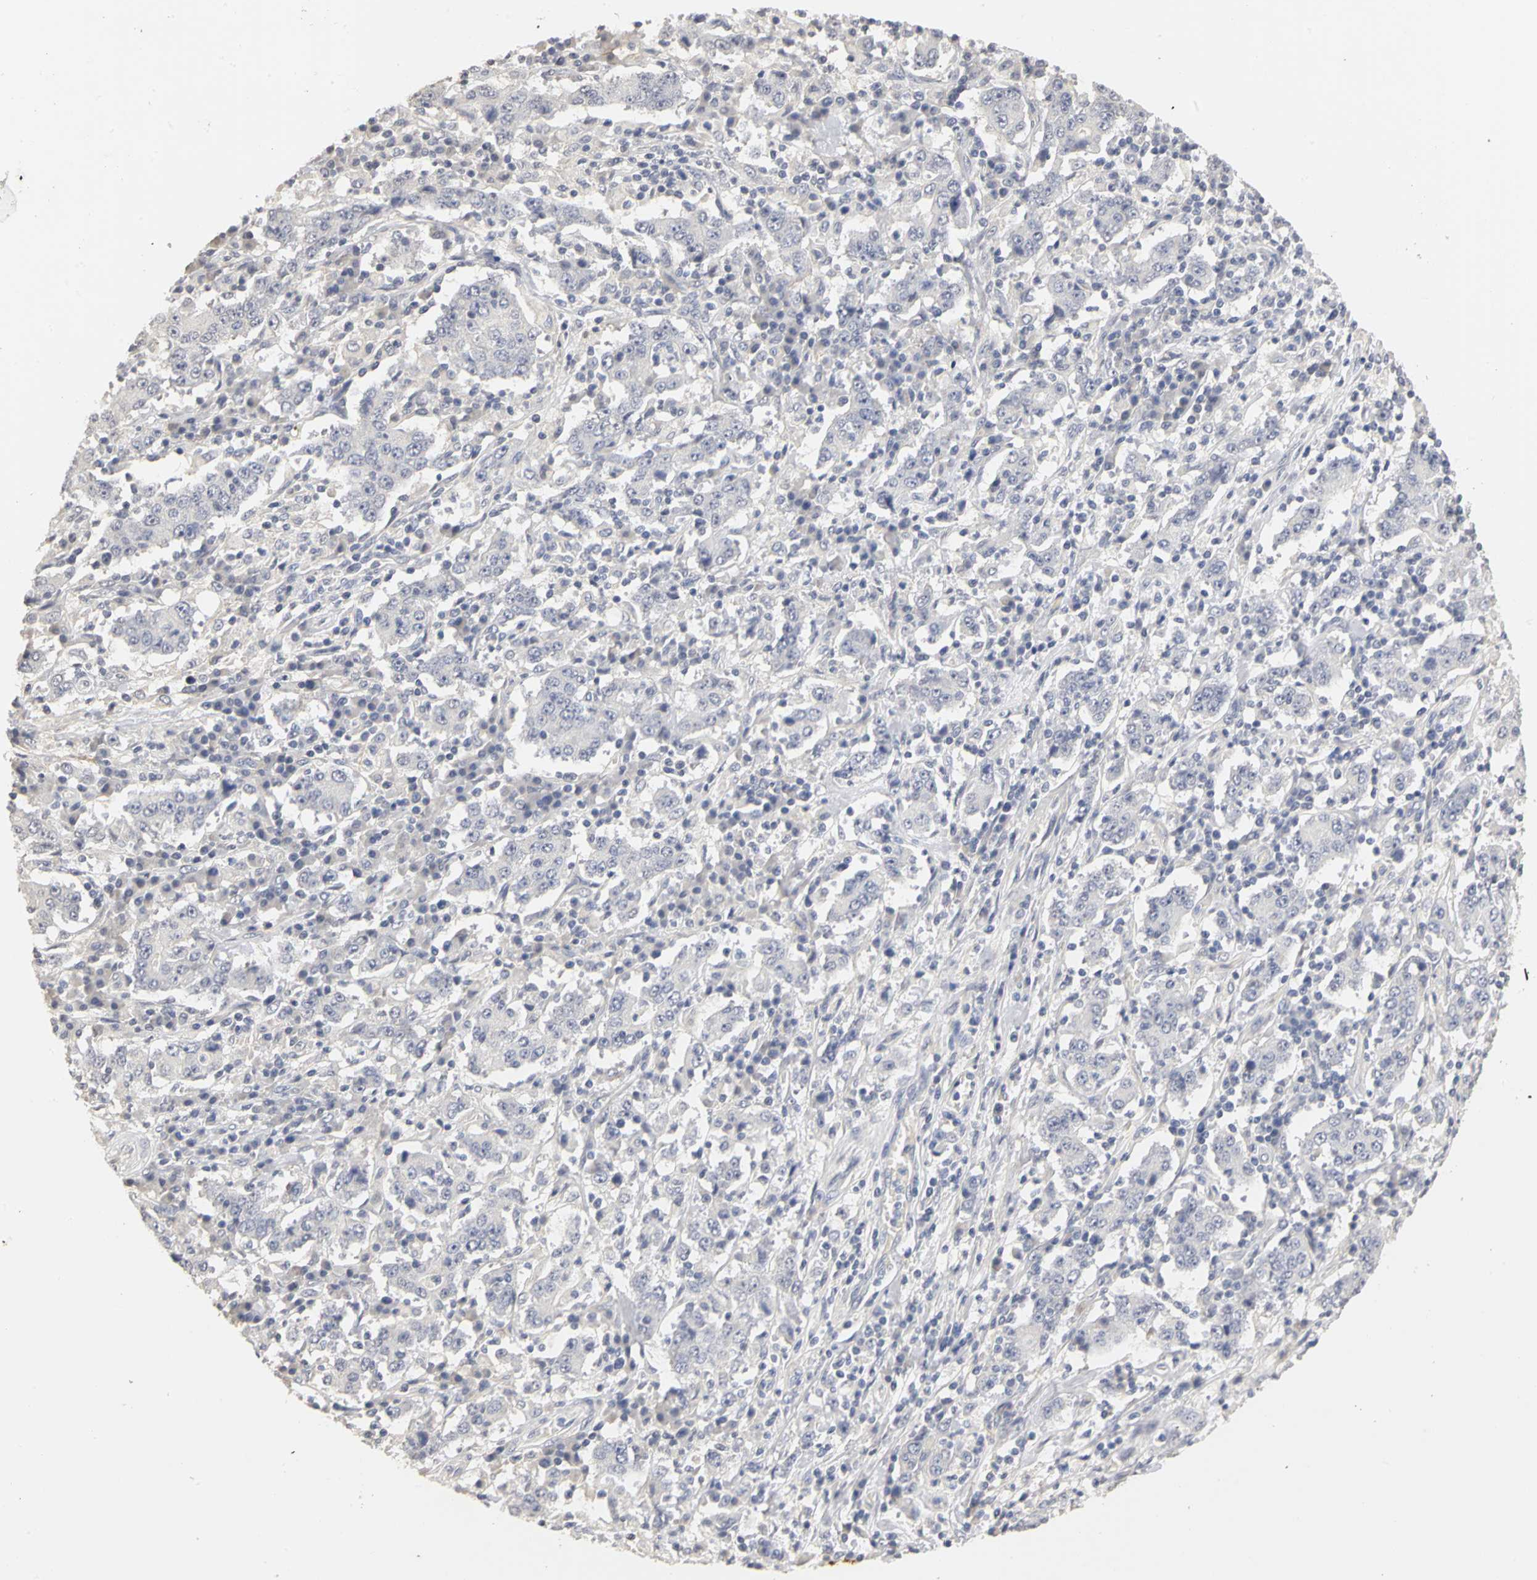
{"staining": {"intensity": "negative", "quantity": "none", "location": "none"}, "tissue": "stomach cancer", "cell_type": "Tumor cells", "image_type": "cancer", "snomed": [{"axis": "morphology", "description": "Normal tissue, NOS"}, {"axis": "morphology", "description": "Adenocarcinoma, NOS"}, {"axis": "topography", "description": "Stomach, upper"}, {"axis": "topography", "description": "Stomach"}], "caption": "Immunohistochemical staining of stomach cancer (adenocarcinoma) displays no significant expression in tumor cells.", "gene": "PGR", "patient": {"sex": "male", "age": 59}}